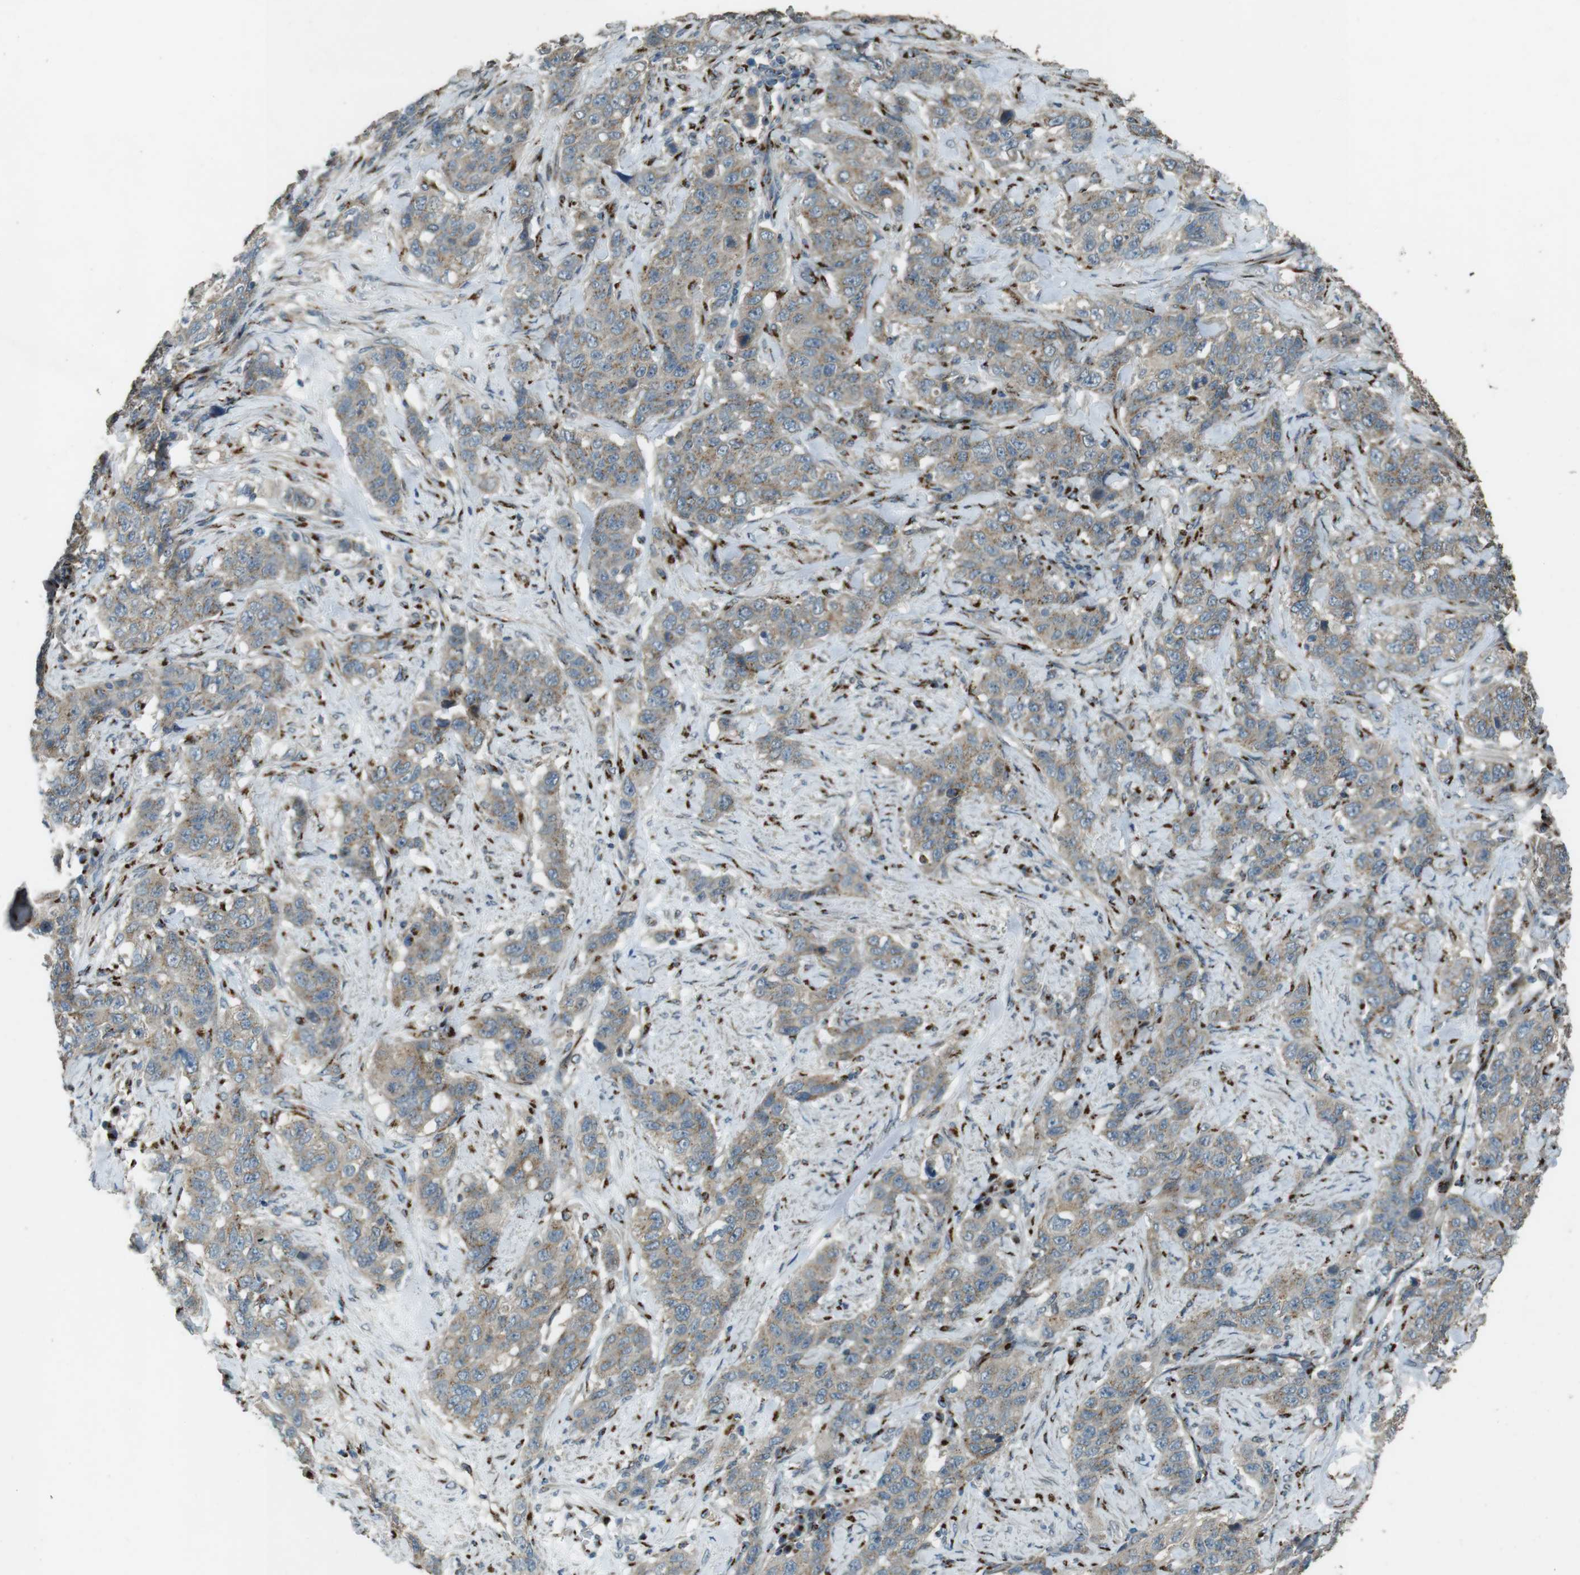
{"staining": {"intensity": "weak", "quantity": ">75%", "location": "cytoplasmic/membranous"}, "tissue": "stomach cancer", "cell_type": "Tumor cells", "image_type": "cancer", "snomed": [{"axis": "morphology", "description": "Adenocarcinoma, NOS"}, {"axis": "topography", "description": "Stomach"}], "caption": "This image exhibits IHC staining of adenocarcinoma (stomach), with low weak cytoplasmic/membranous positivity in approximately >75% of tumor cells.", "gene": "TMEM115", "patient": {"sex": "male", "age": 48}}